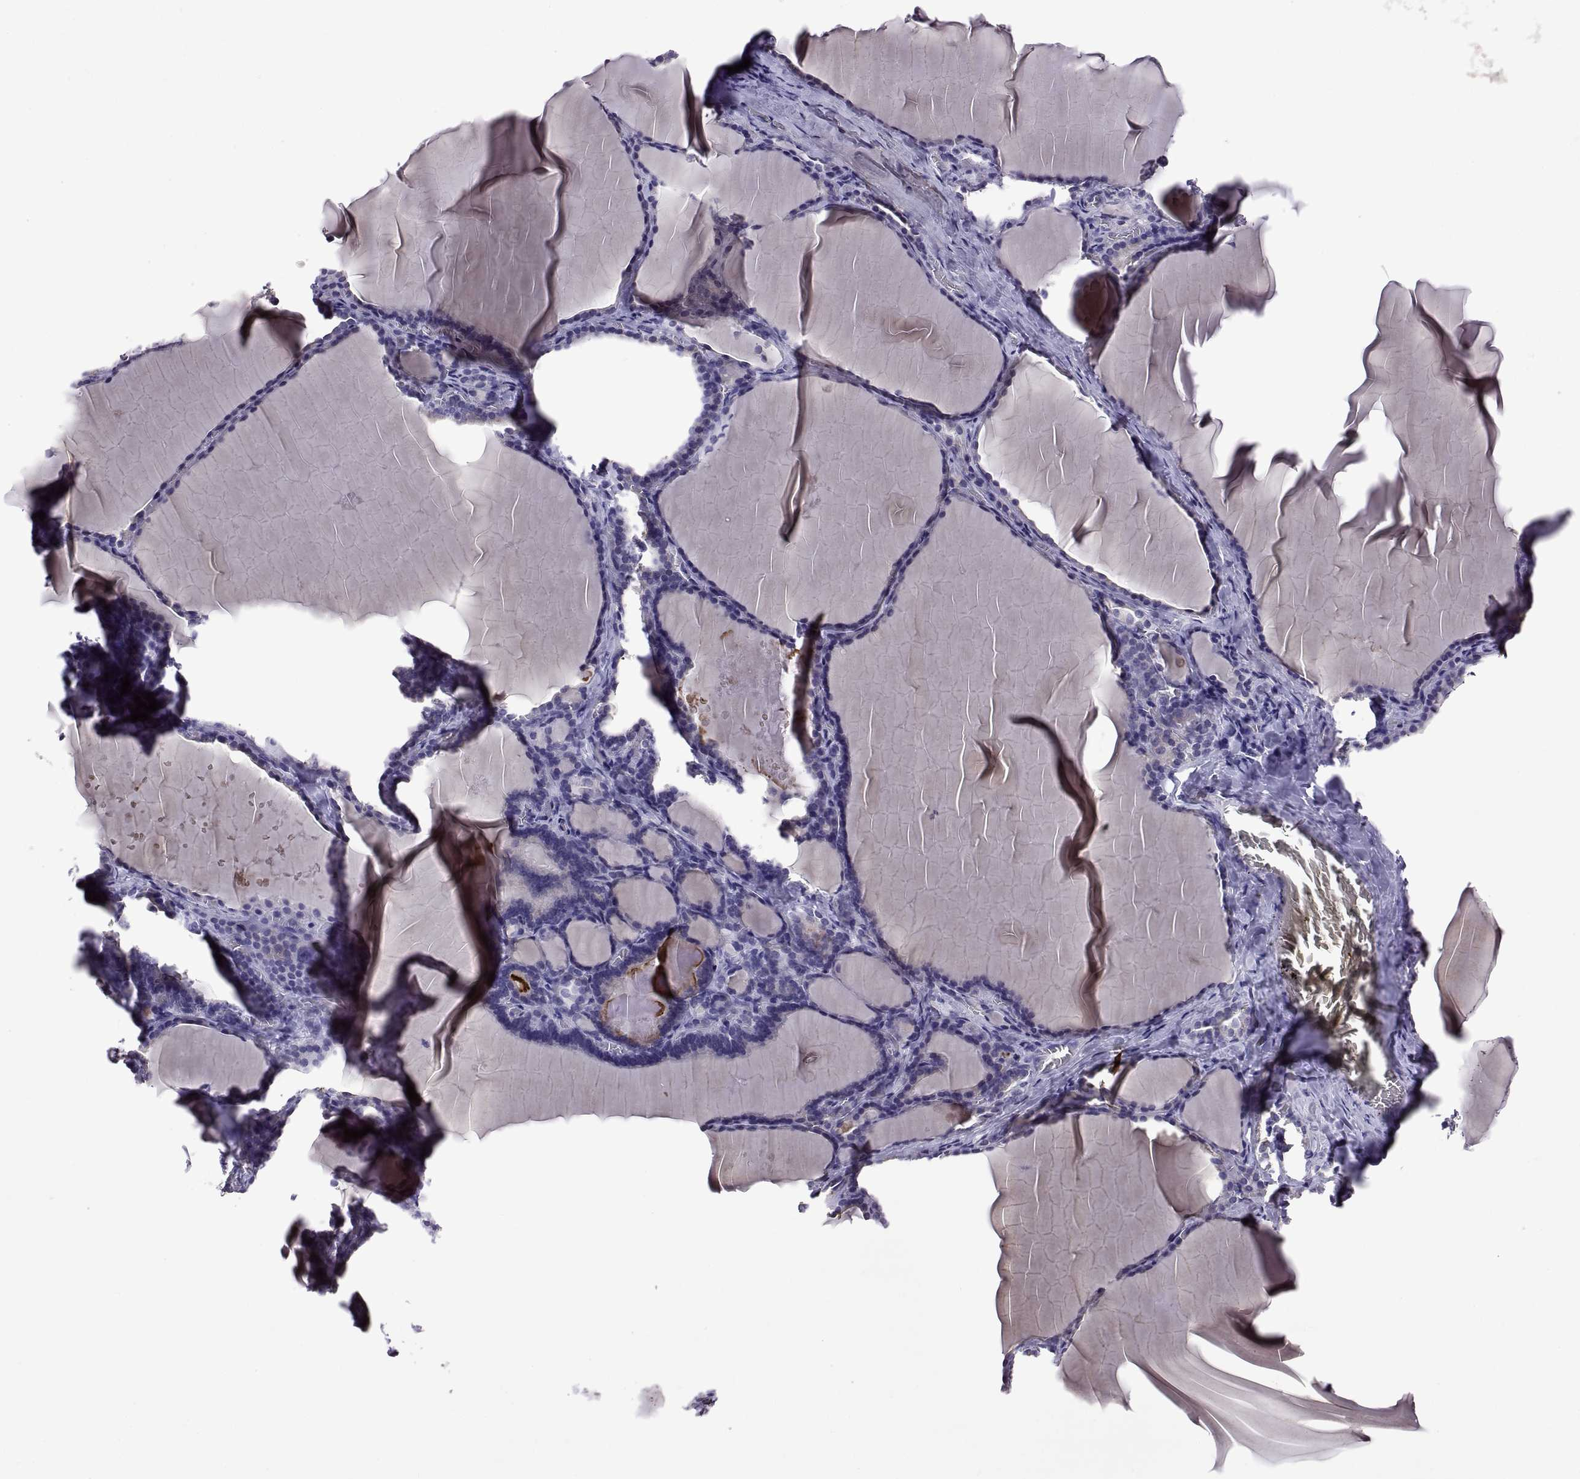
{"staining": {"intensity": "negative", "quantity": "none", "location": "none"}, "tissue": "thyroid gland", "cell_type": "Glandular cells", "image_type": "normal", "snomed": [{"axis": "morphology", "description": "Normal tissue, NOS"}, {"axis": "morphology", "description": "Hyperplasia, NOS"}, {"axis": "topography", "description": "Thyroid gland"}], "caption": "Immunohistochemistry image of normal thyroid gland stained for a protein (brown), which displays no staining in glandular cells. The staining was performed using DAB to visualize the protein expression in brown, while the nuclei were stained in blue with hematoxylin (Magnification: 20x).", "gene": "MAGEB18", "patient": {"sex": "female", "age": 27}}